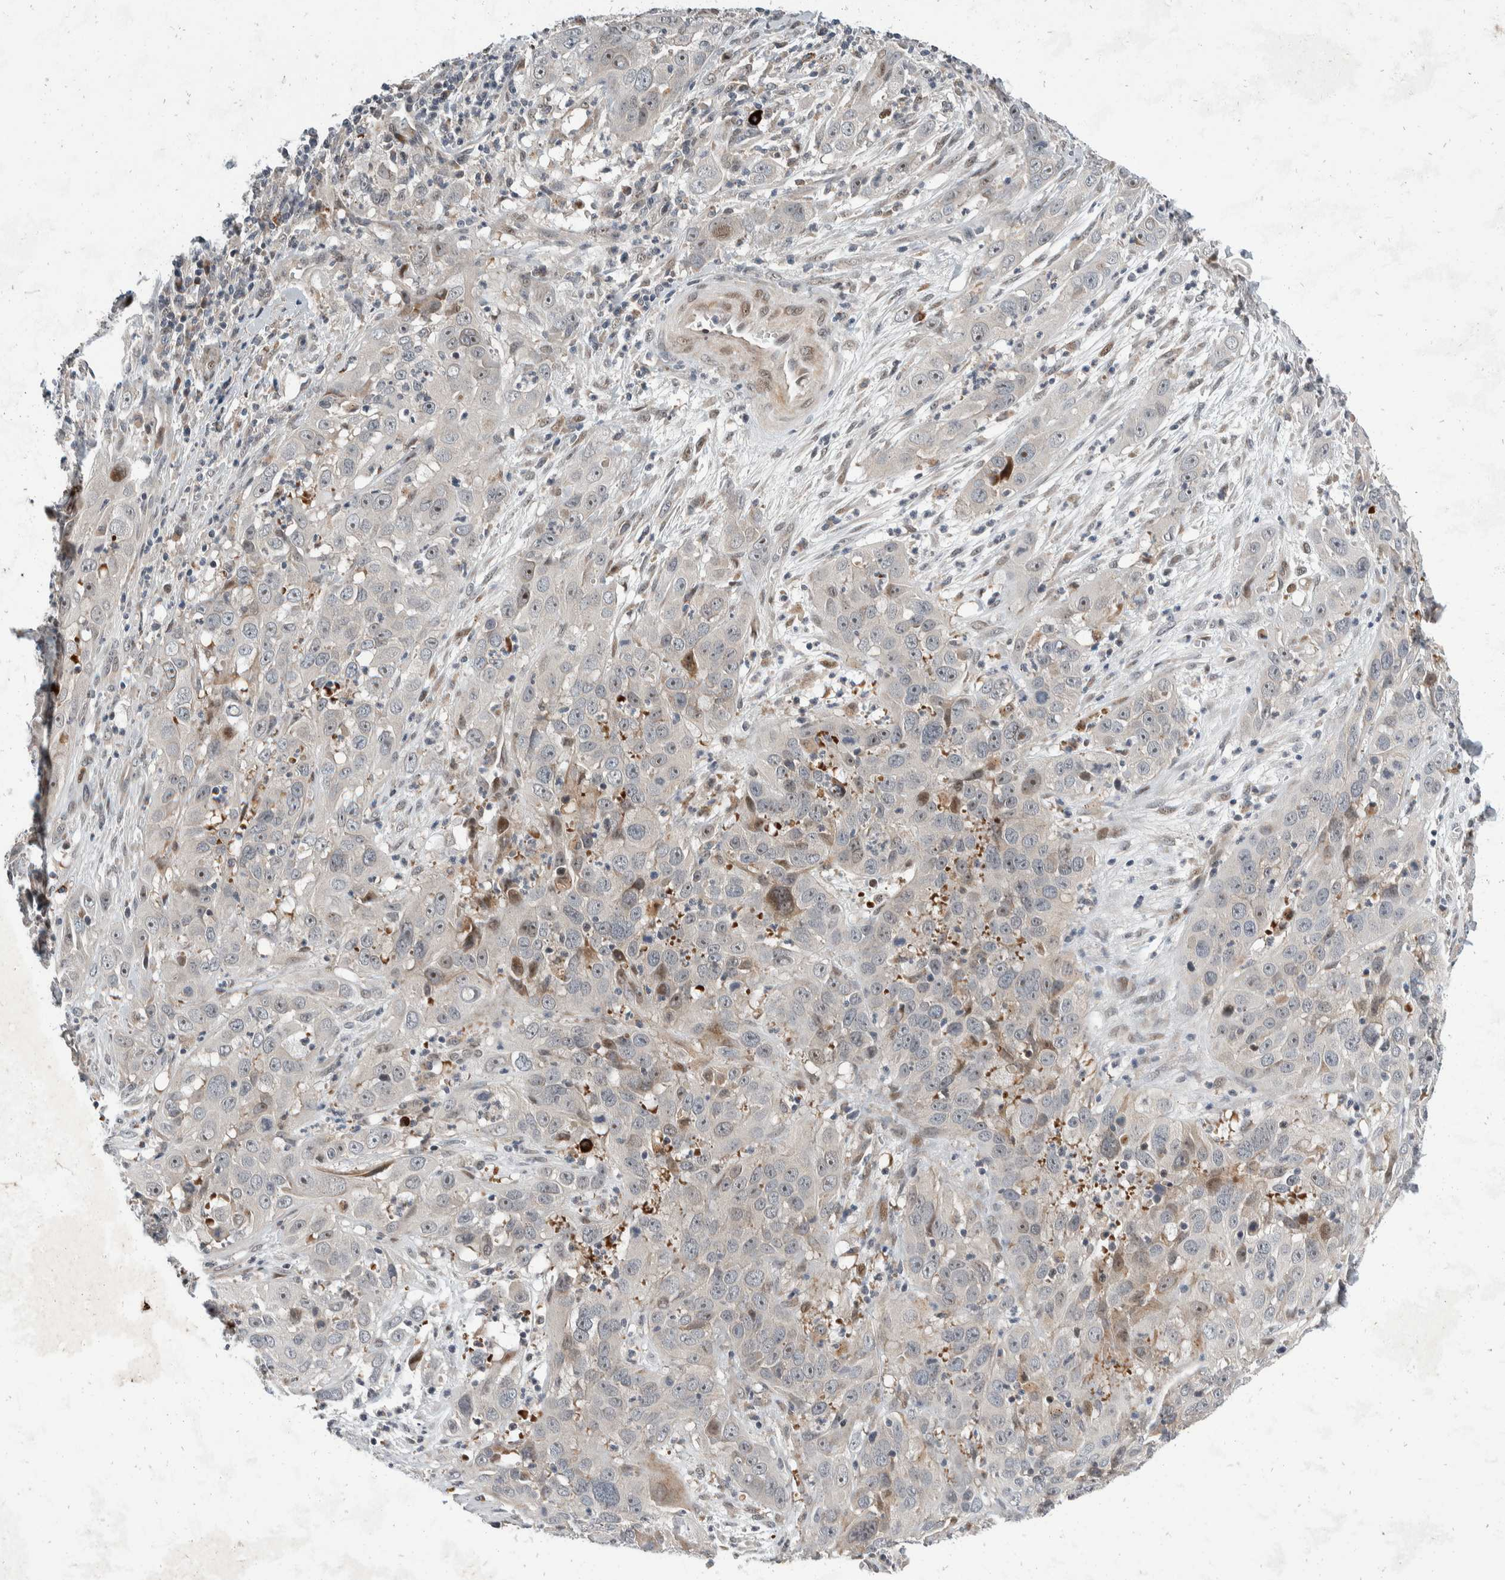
{"staining": {"intensity": "negative", "quantity": "none", "location": "none"}, "tissue": "cervical cancer", "cell_type": "Tumor cells", "image_type": "cancer", "snomed": [{"axis": "morphology", "description": "Squamous cell carcinoma, NOS"}, {"axis": "topography", "description": "Cervix"}], "caption": "DAB (3,3'-diaminobenzidine) immunohistochemical staining of human squamous cell carcinoma (cervical) reveals no significant staining in tumor cells.", "gene": "ZNF703", "patient": {"sex": "female", "age": 32}}